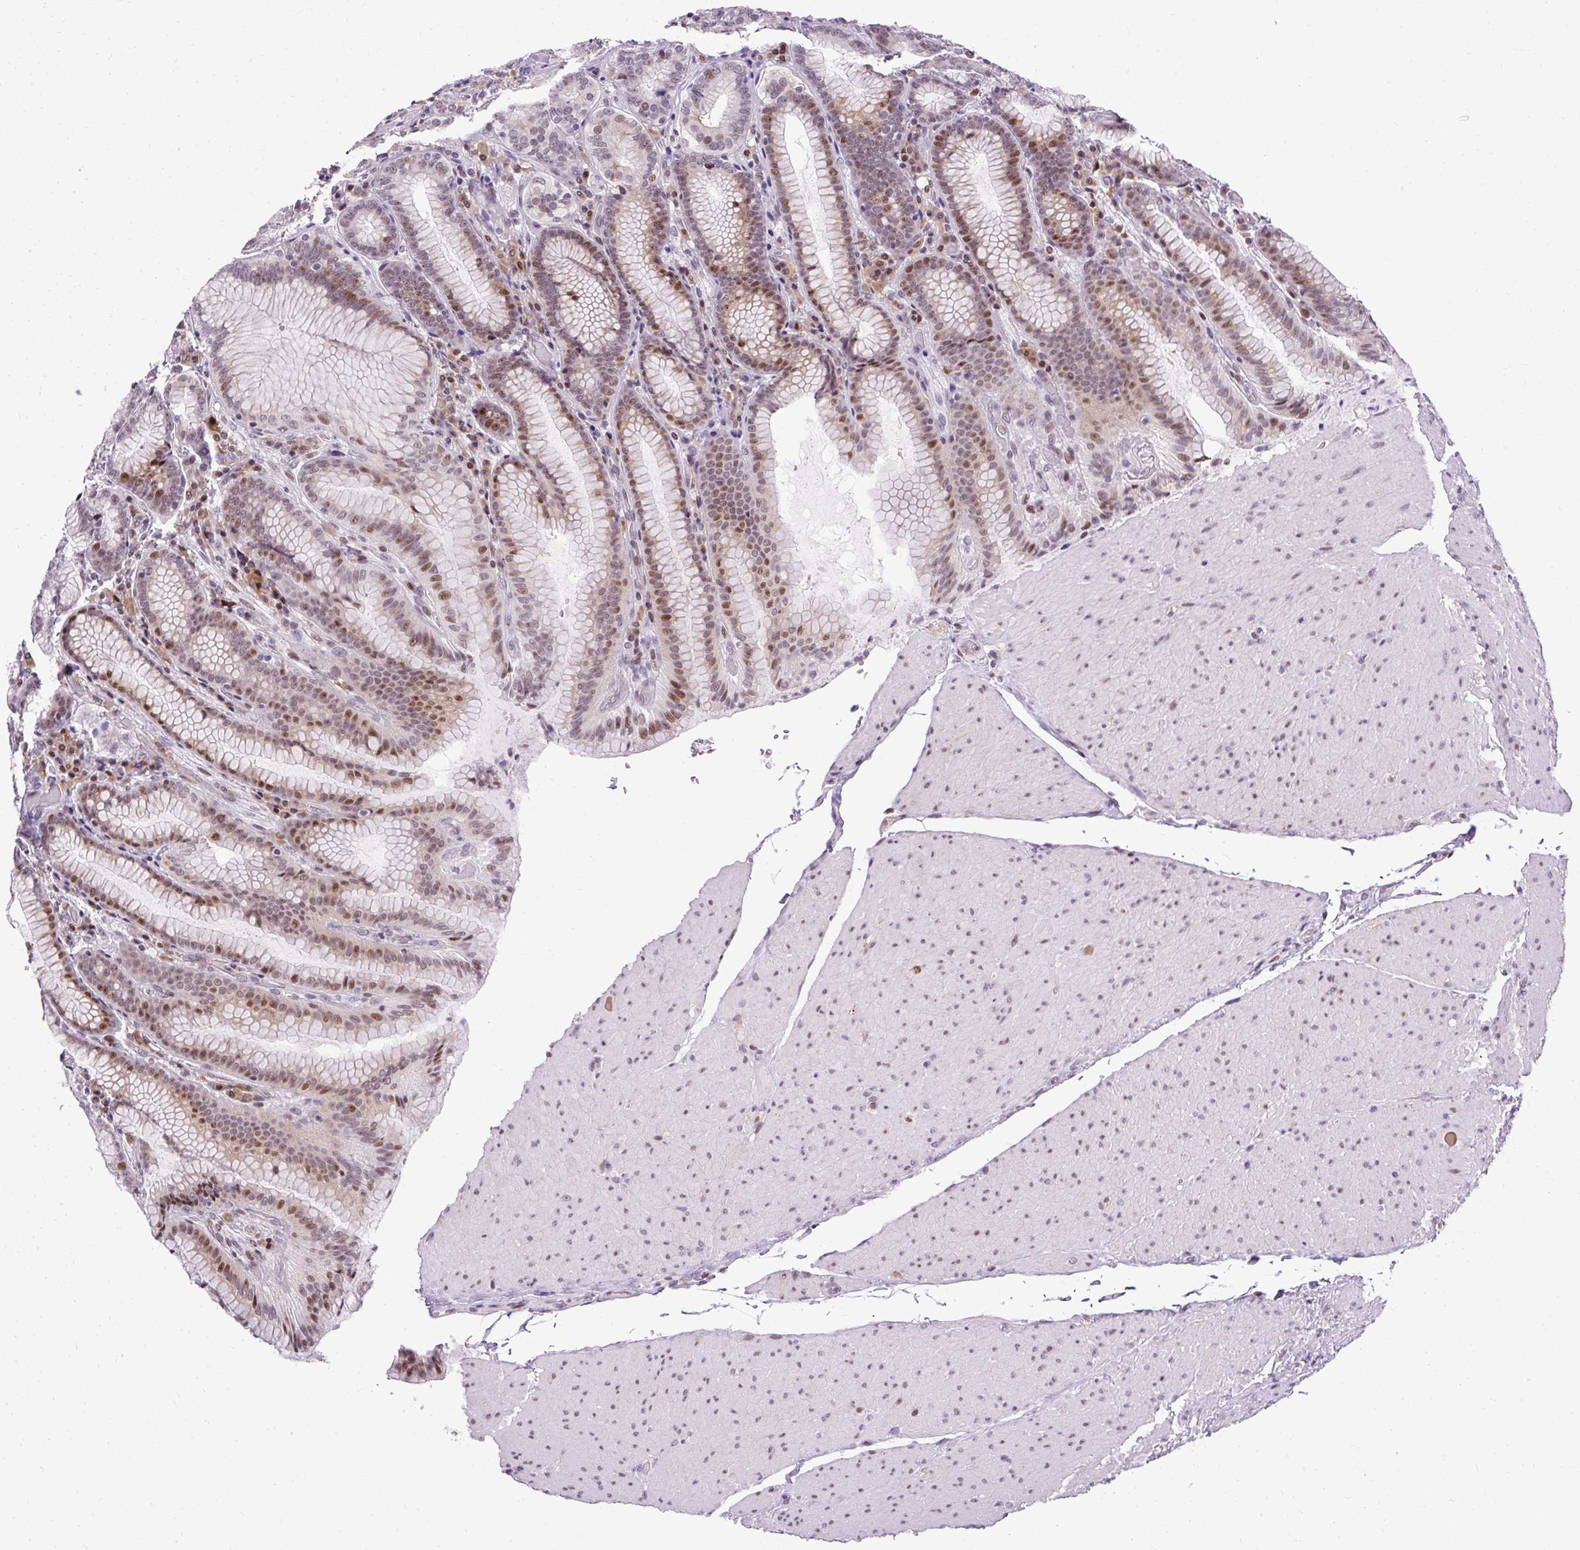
{"staining": {"intensity": "moderate", "quantity": "25%-75%", "location": "cytoplasmic/membranous,nuclear"}, "tissue": "stomach", "cell_type": "Glandular cells", "image_type": "normal", "snomed": [{"axis": "morphology", "description": "Normal tissue, NOS"}, {"axis": "topography", "description": "Stomach, upper"}, {"axis": "topography", "description": "Stomach, lower"}], "caption": "High-power microscopy captured an IHC histopathology image of benign stomach, revealing moderate cytoplasmic/membranous,nuclear expression in about 25%-75% of glandular cells.", "gene": "ARHGEF18", "patient": {"sex": "female", "age": 76}}